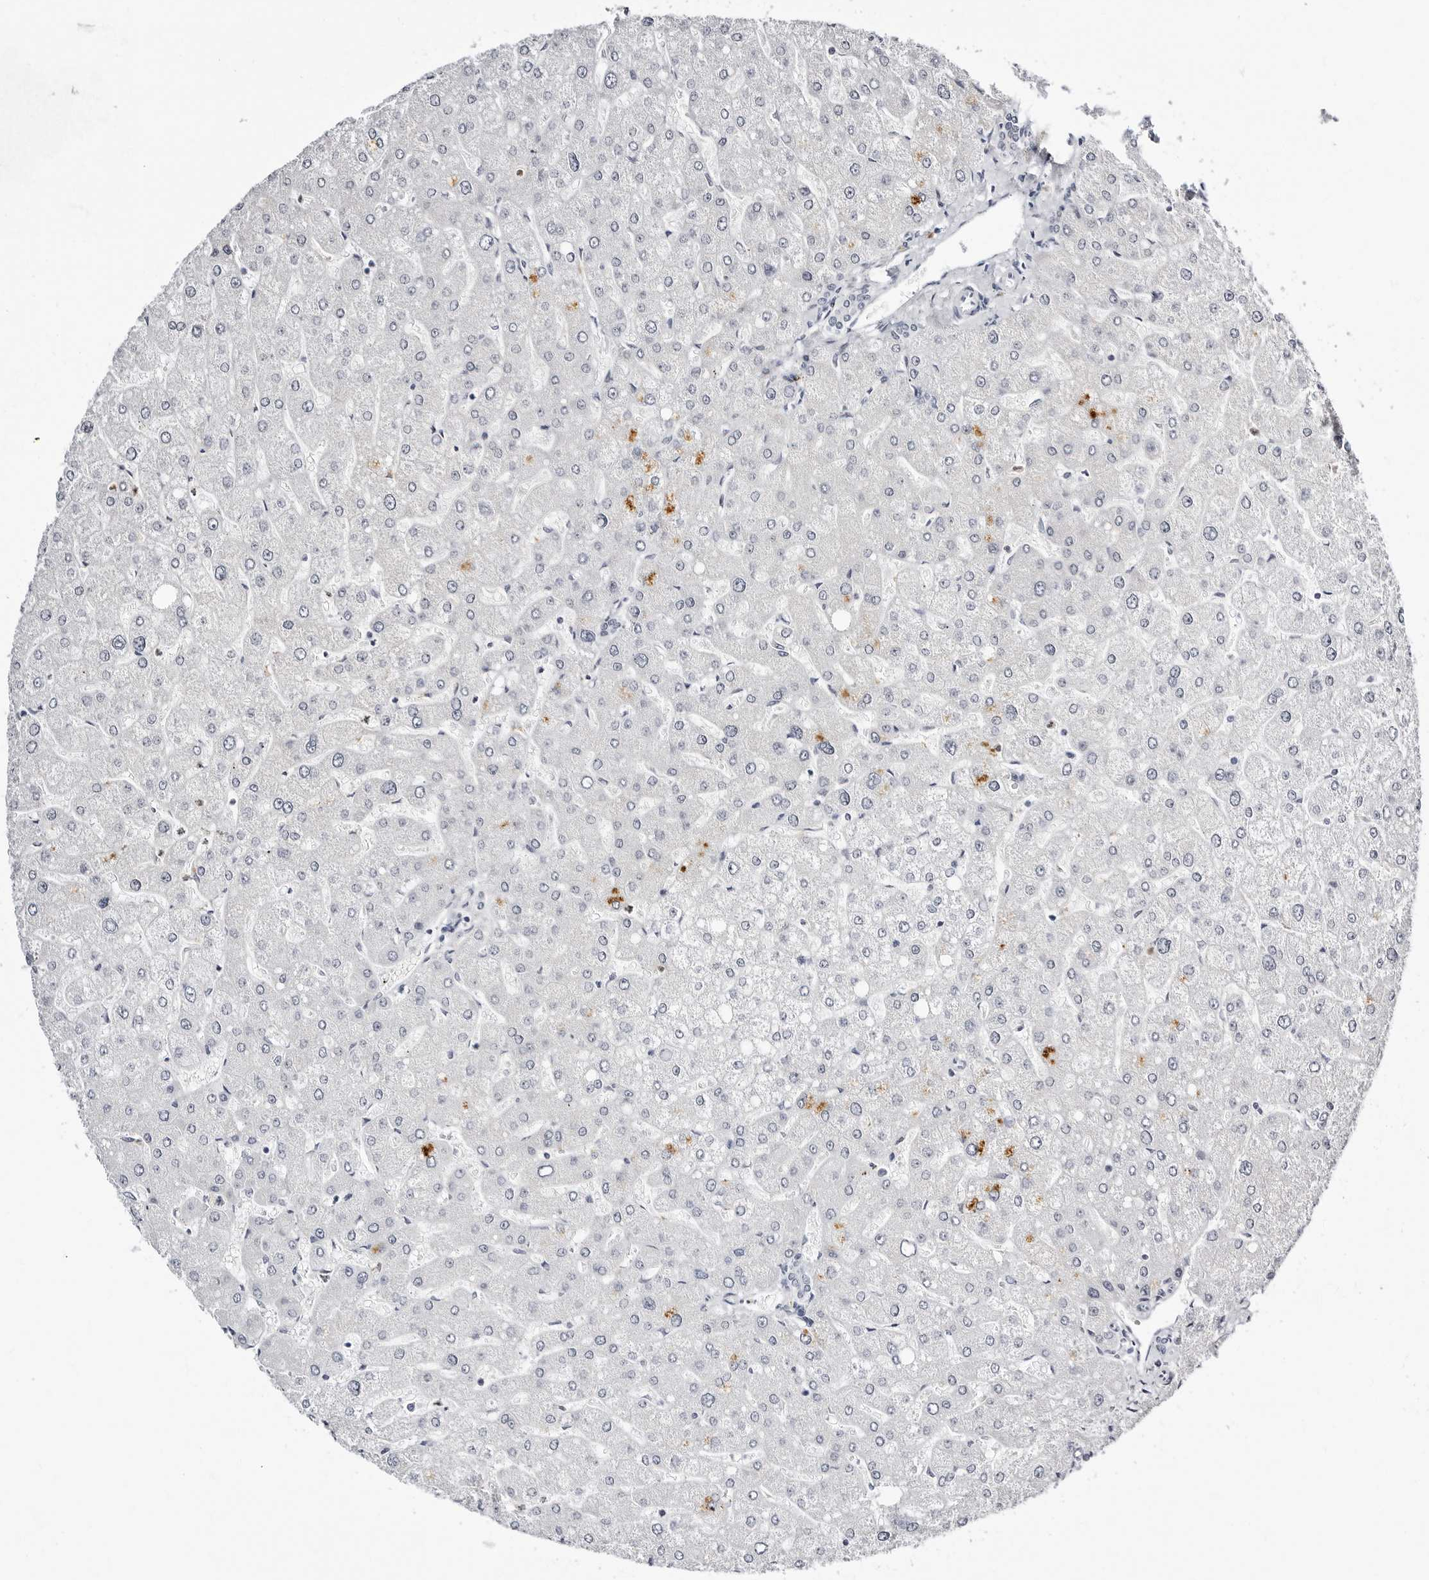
{"staining": {"intensity": "negative", "quantity": "none", "location": "none"}, "tissue": "liver", "cell_type": "Cholangiocytes", "image_type": "normal", "snomed": [{"axis": "morphology", "description": "Normal tissue, NOS"}, {"axis": "topography", "description": "Liver"}], "caption": "Immunohistochemical staining of normal human liver displays no significant positivity in cholangiocytes. The staining was performed using DAB (3,3'-diaminobenzidine) to visualize the protein expression in brown, while the nuclei were stained in blue with hematoxylin (Magnification: 20x).", "gene": "VEZF1", "patient": {"sex": "male", "age": 55}}